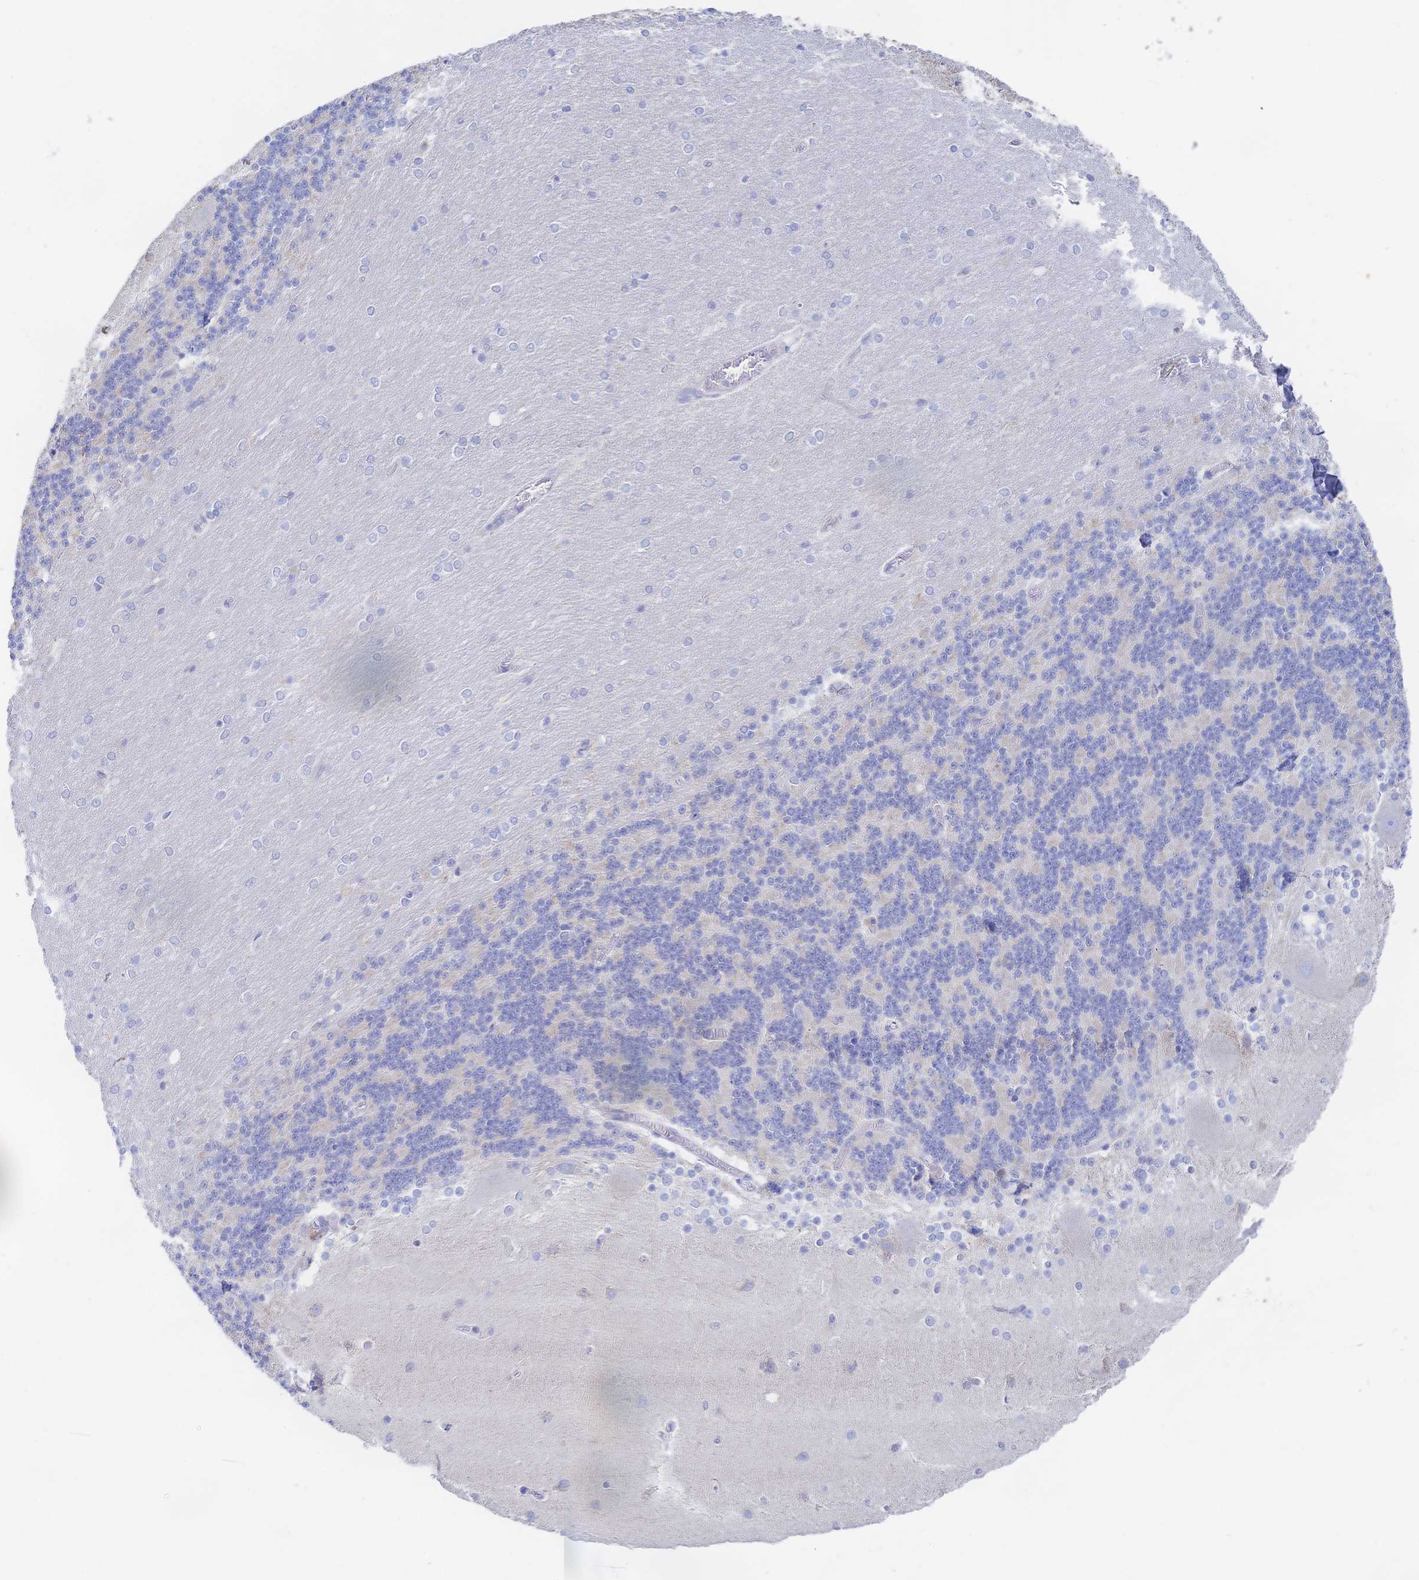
{"staining": {"intensity": "negative", "quantity": "none", "location": "none"}, "tissue": "cerebellum", "cell_type": "Cells in granular layer", "image_type": "normal", "snomed": [{"axis": "morphology", "description": "Normal tissue, NOS"}, {"axis": "topography", "description": "Cerebellum"}], "caption": "A high-resolution image shows immunohistochemistry (IHC) staining of benign cerebellum, which reveals no significant staining in cells in granular layer.", "gene": "SYNGR4", "patient": {"sex": "female", "age": 54}}